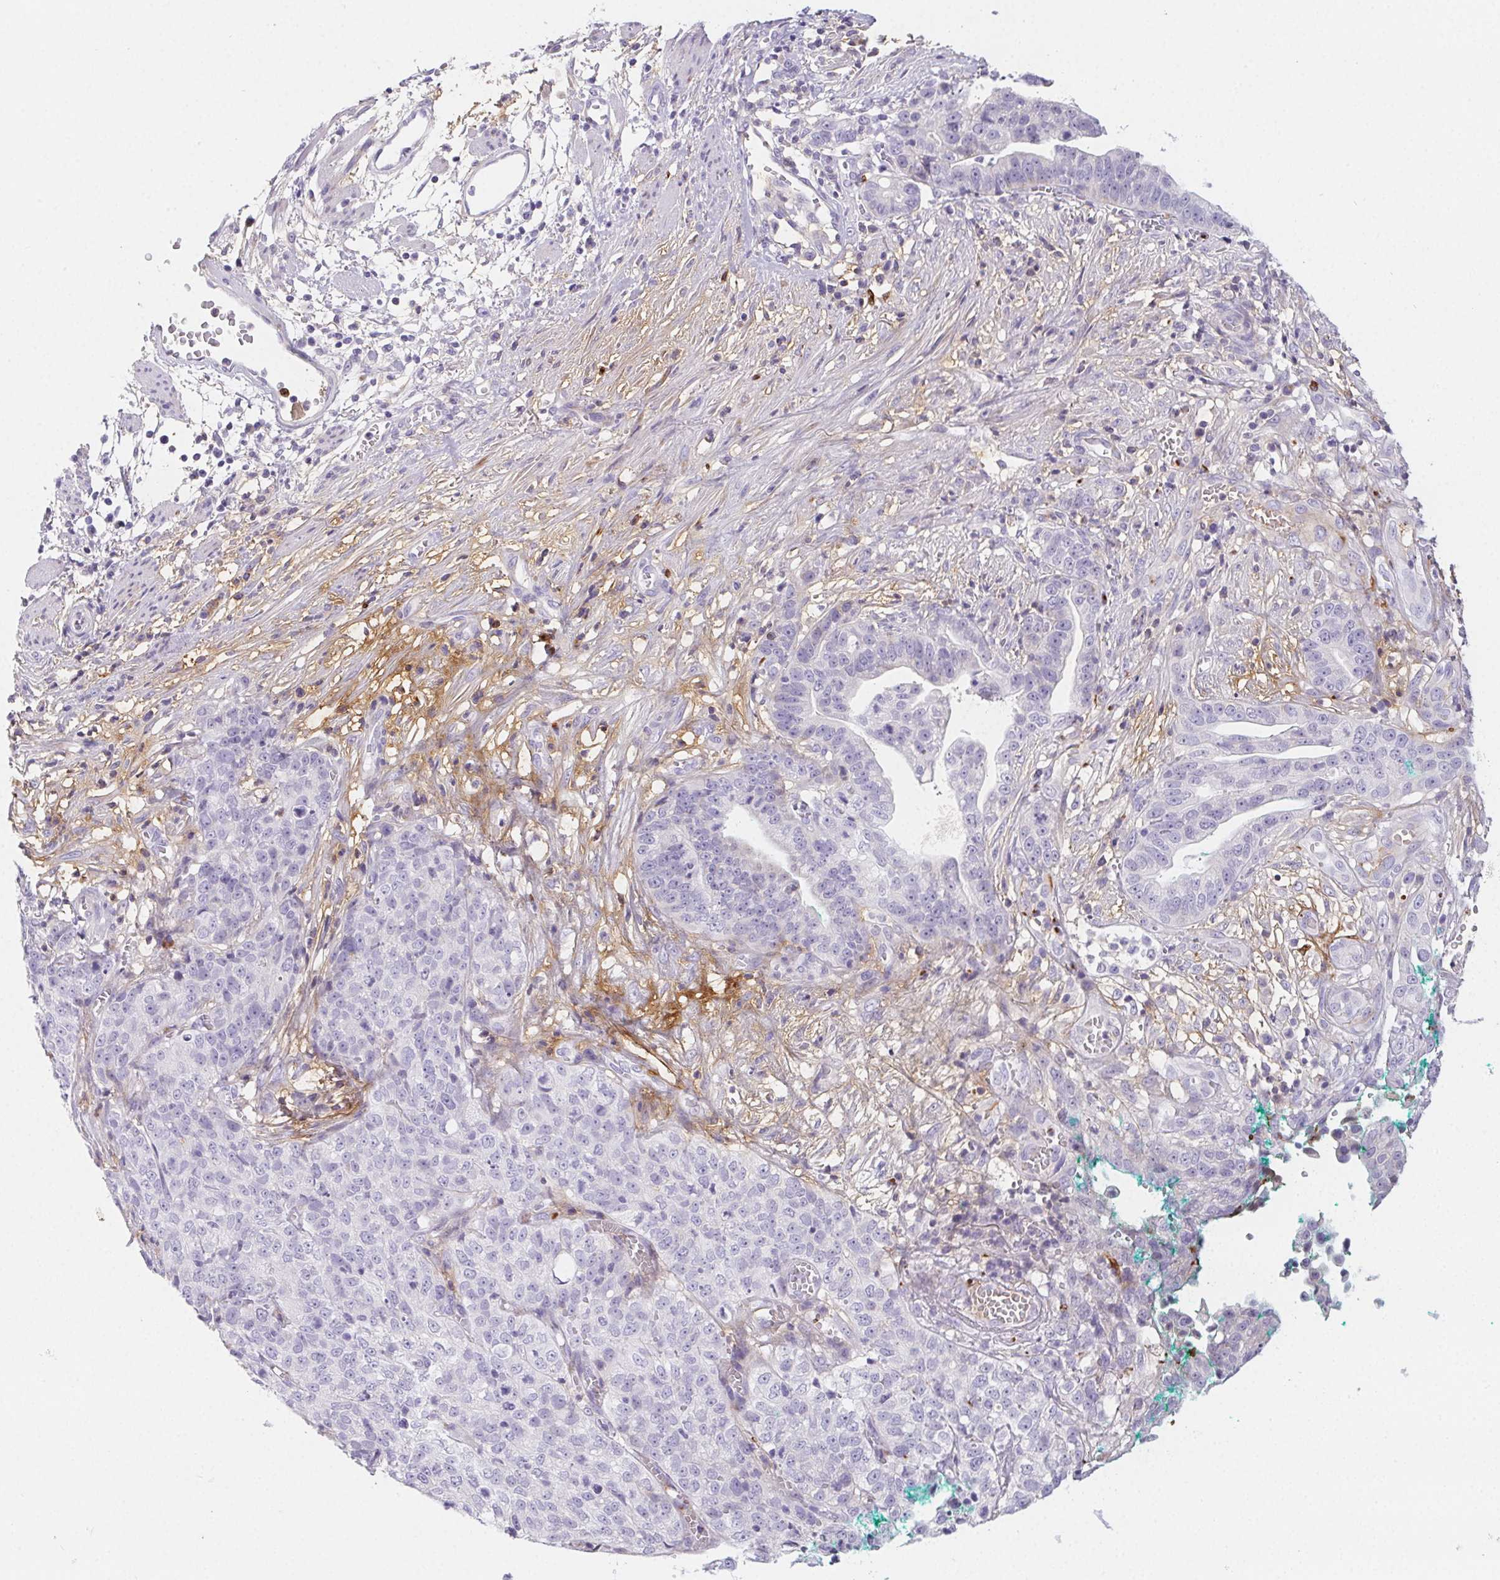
{"staining": {"intensity": "negative", "quantity": "none", "location": "none"}, "tissue": "stomach cancer", "cell_type": "Tumor cells", "image_type": "cancer", "snomed": [{"axis": "morphology", "description": "Adenocarcinoma, NOS"}, {"axis": "topography", "description": "Stomach, upper"}], "caption": "Immunohistochemistry histopathology image of neoplastic tissue: adenocarcinoma (stomach) stained with DAB exhibits no significant protein positivity in tumor cells. The staining is performed using DAB brown chromogen with nuclei counter-stained in using hematoxylin.", "gene": "ITIH2", "patient": {"sex": "female", "age": 67}}